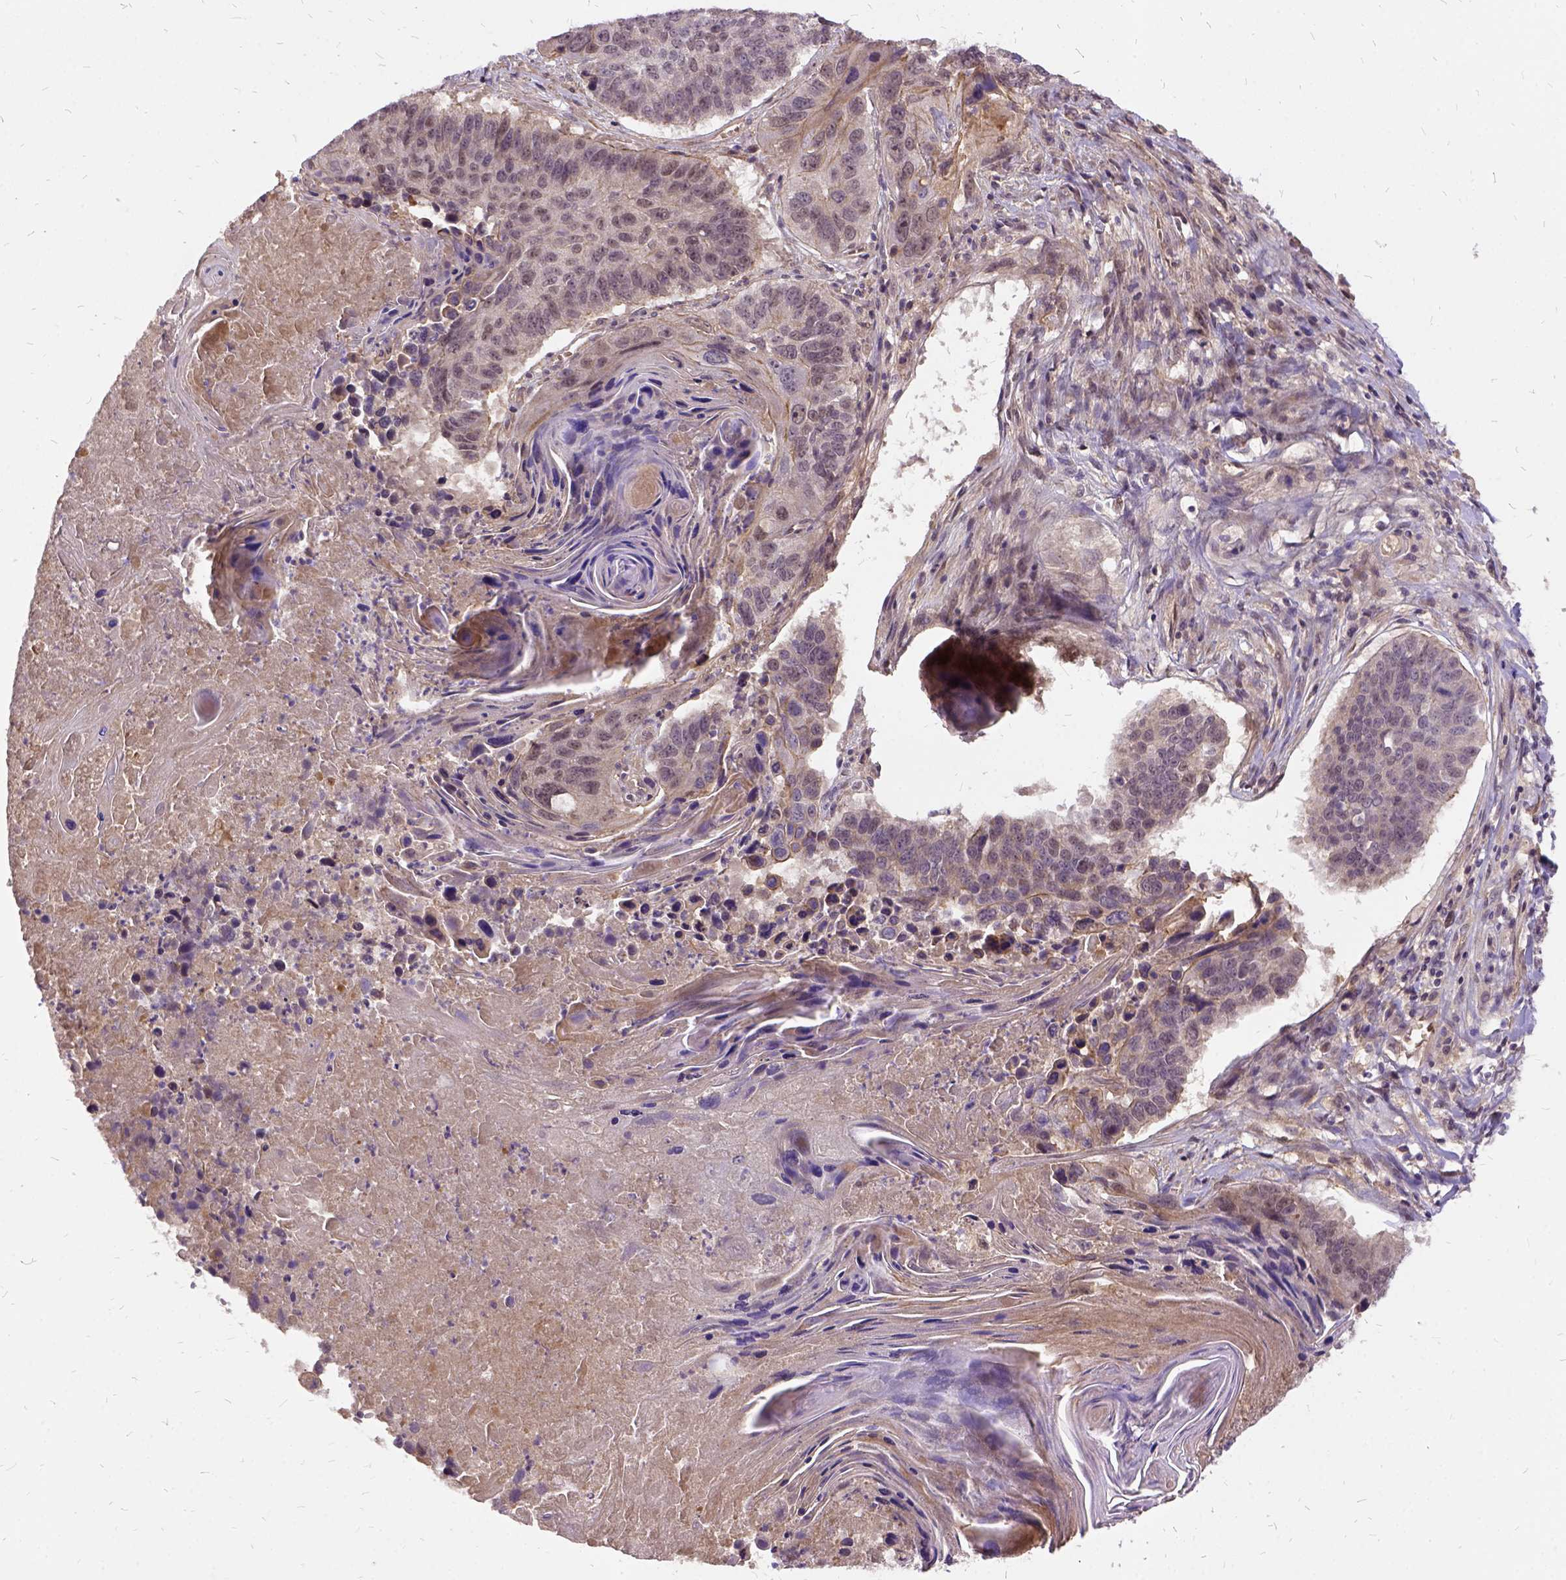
{"staining": {"intensity": "negative", "quantity": "none", "location": "none"}, "tissue": "lung cancer", "cell_type": "Tumor cells", "image_type": "cancer", "snomed": [{"axis": "morphology", "description": "Squamous cell carcinoma, NOS"}, {"axis": "topography", "description": "Lung"}], "caption": "Lung cancer (squamous cell carcinoma) stained for a protein using IHC reveals no expression tumor cells.", "gene": "ILRUN", "patient": {"sex": "male", "age": 73}}